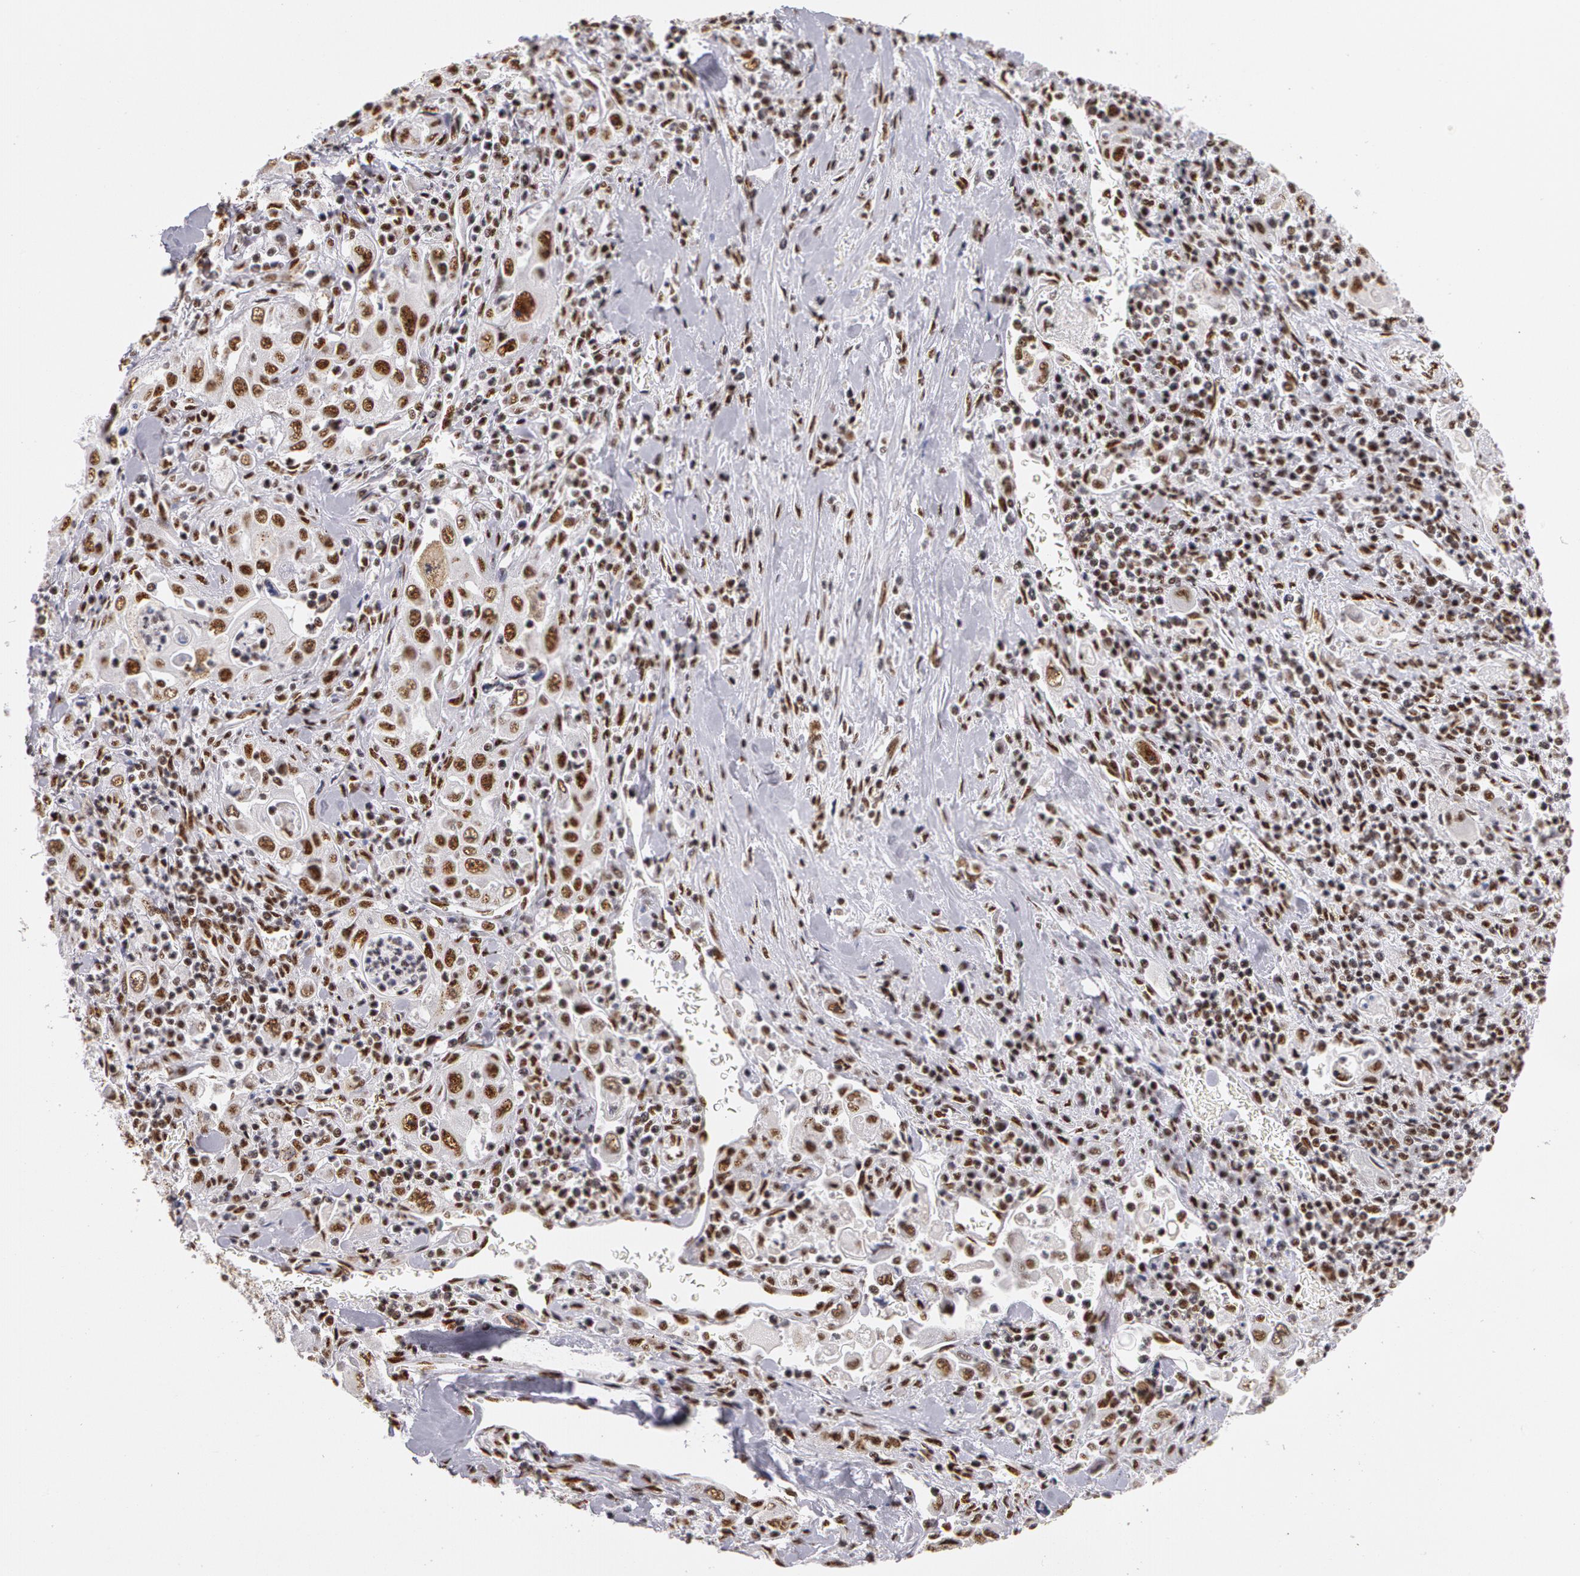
{"staining": {"intensity": "moderate", "quantity": ">75%", "location": "nuclear"}, "tissue": "pancreatic cancer", "cell_type": "Tumor cells", "image_type": "cancer", "snomed": [{"axis": "morphology", "description": "Adenocarcinoma, NOS"}, {"axis": "topography", "description": "Pancreas"}], "caption": "This is an image of immunohistochemistry (IHC) staining of pancreatic adenocarcinoma, which shows moderate positivity in the nuclear of tumor cells.", "gene": "PNN", "patient": {"sex": "male", "age": 70}}